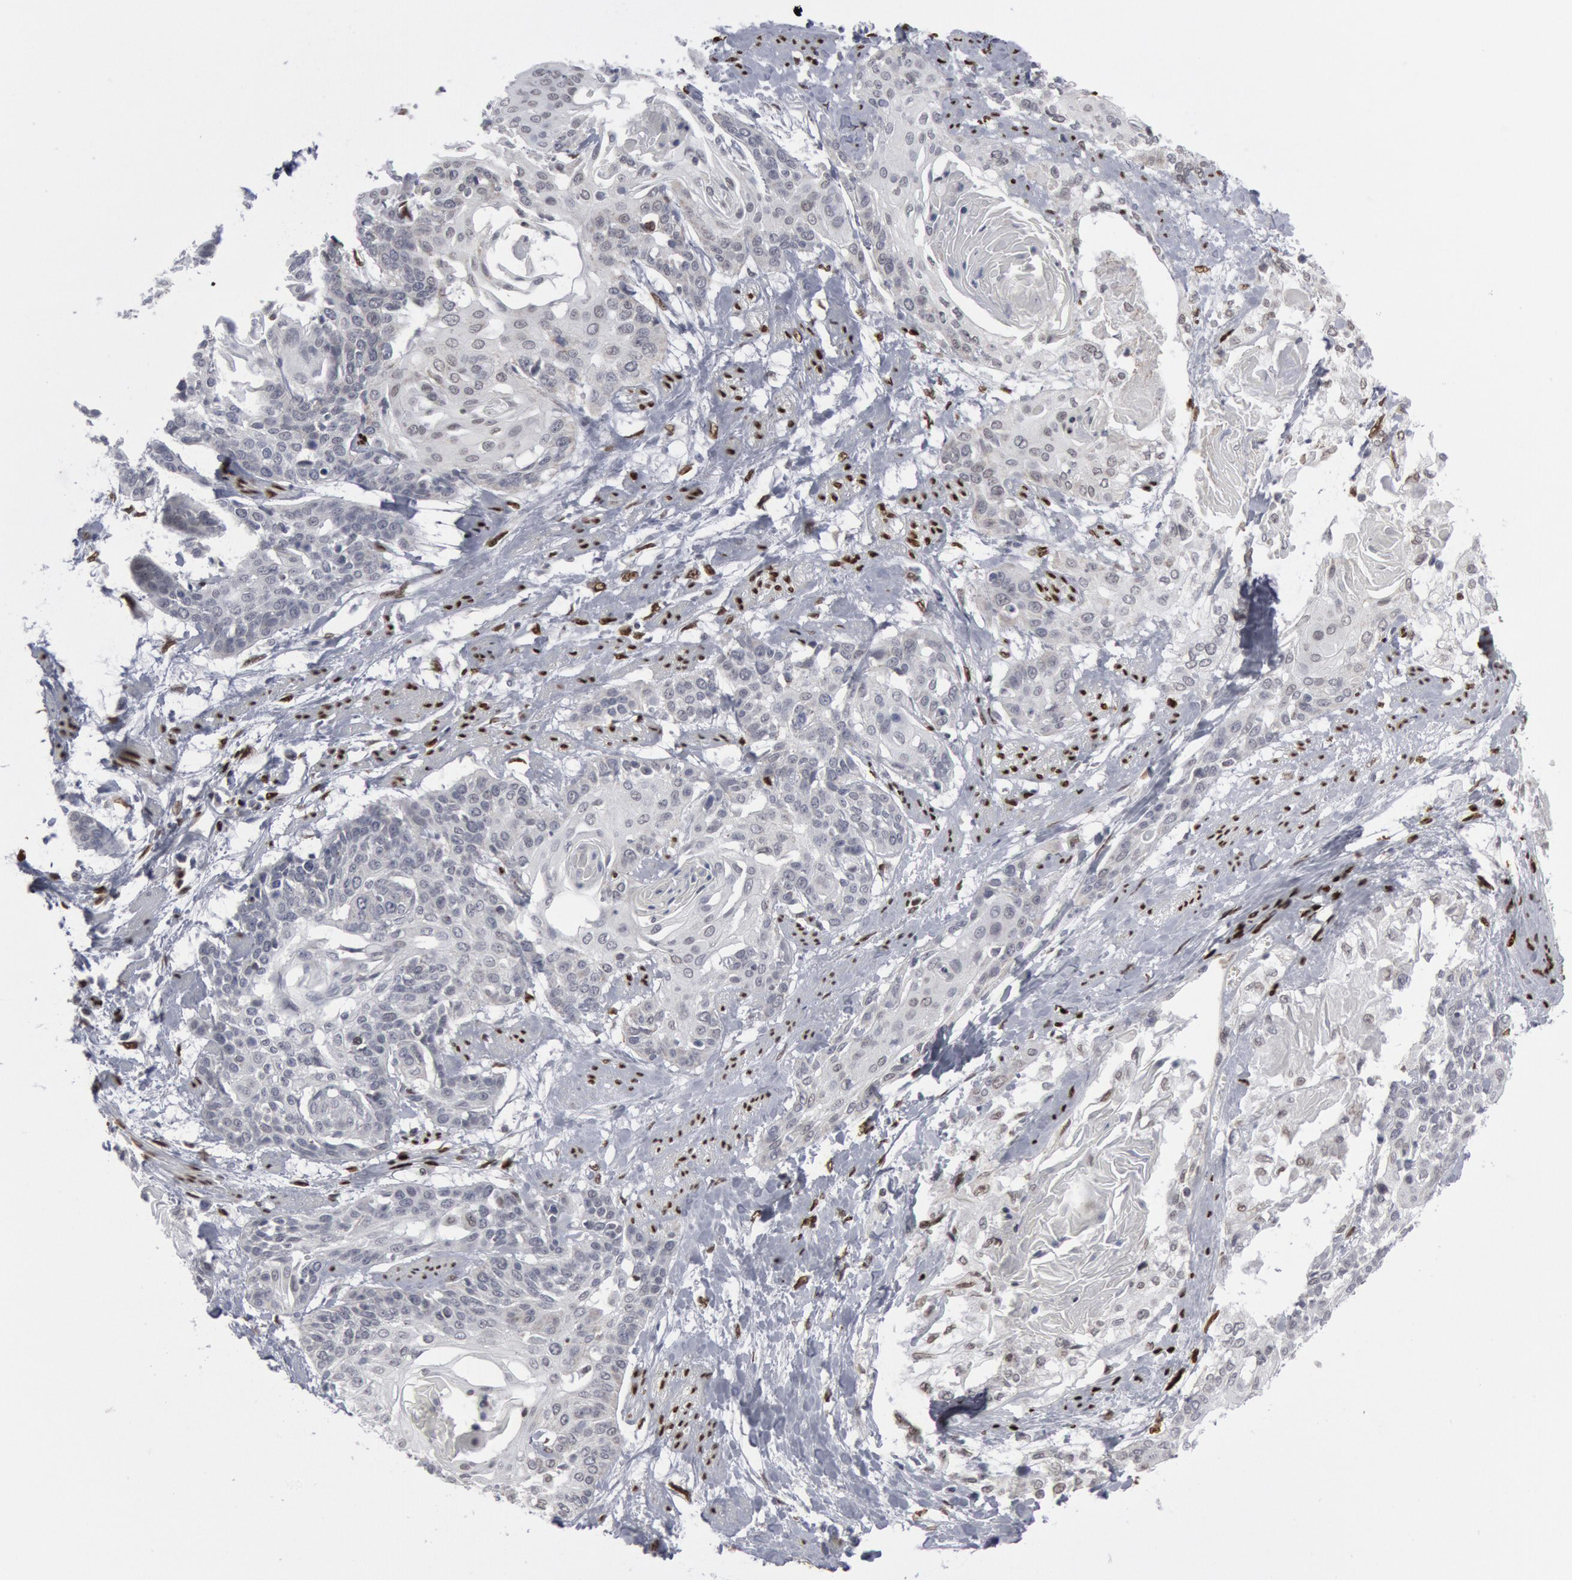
{"staining": {"intensity": "negative", "quantity": "none", "location": "none"}, "tissue": "cervical cancer", "cell_type": "Tumor cells", "image_type": "cancer", "snomed": [{"axis": "morphology", "description": "Squamous cell carcinoma, NOS"}, {"axis": "topography", "description": "Cervix"}], "caption": "This is an immunohistochemistry (IHC) histopathology image of cervical cancer. There is no staining in tumor cells.", "gene": "MECP2", "patient": {"sex": "female", "age": 57}}